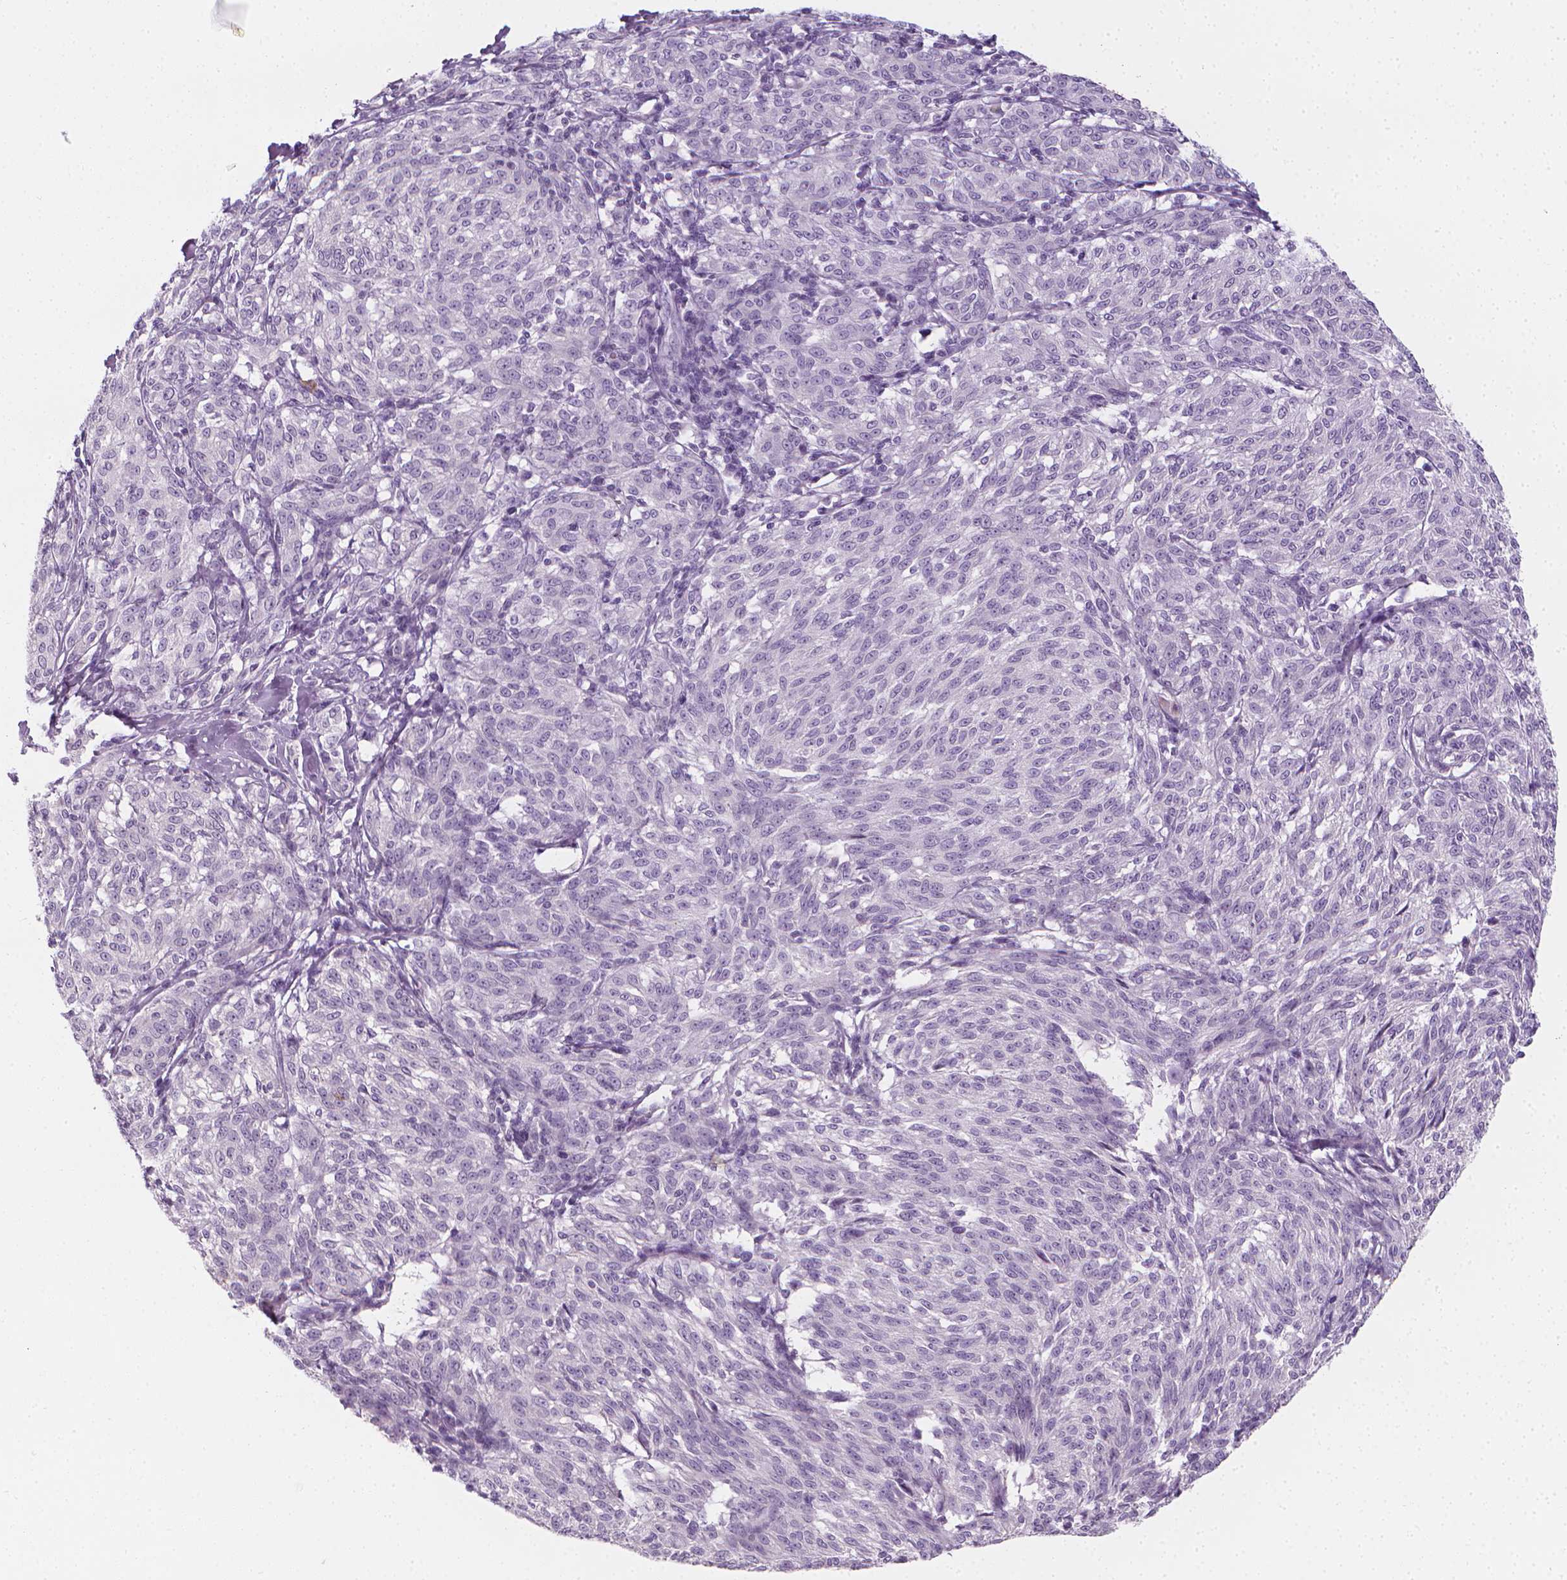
{"staining": {"intensity": "negative", "quantity": "none", "location": "none"}, "tissue": "melanoma", "cell_type": "Tumor cells", "image_type": "cancer", "snomed": [{"axis": "morphology", "description": "Malignant melanoma, NOS"}, {"axis": "topography", "description": "Skin"}], "caption": "An IHC histopathology image of malignant melanoma is shown. There is no staining in tumor cells of malignant melanoma.", "gene": "DCAF8L1", "patient": {"sex": "female", "age": 72}}